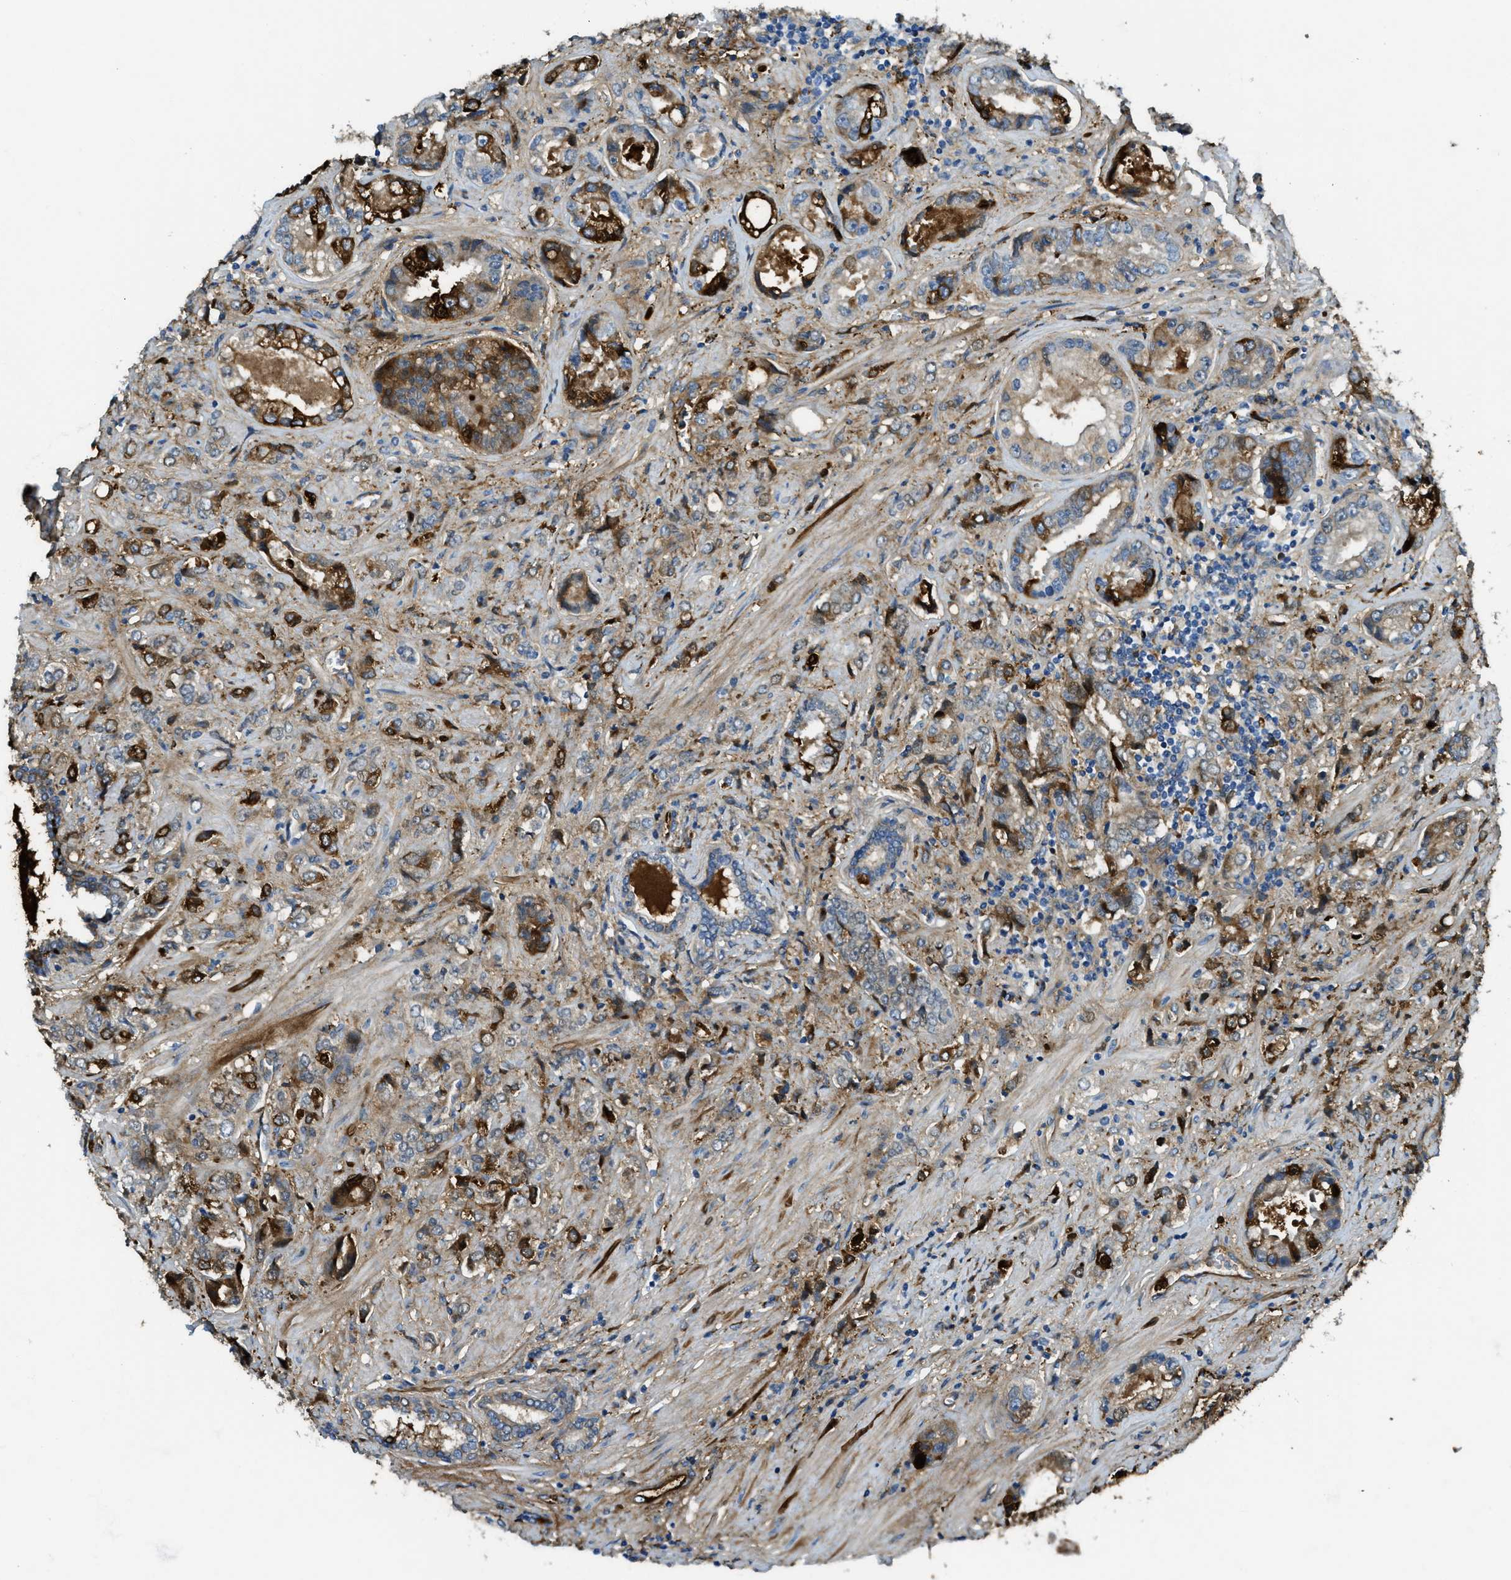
{"staining": {"intensity": "strong", "quantity": "25%-75%", "location": "cytoplasmic/membranous"}, "tissue": "prostate cancer", "cell_type": "Tumor cells", "image_type": "cancer", "snomed": [{"axis": "morphology", "description": "Adenocarcinoma, High grade"}, {"axis": "topography", "description": "Prostate"}], "caption": "The immunohistochemical stain highlights strong cytoplasmic/membranous expression in tumor cells of prostate adenocarcinoma (high-grade) tissue. The protein is shown in brown color, while the nuclei are stained blue.", "gene": "TRIM59", "patient": {"sex": "male", "age": 61}}